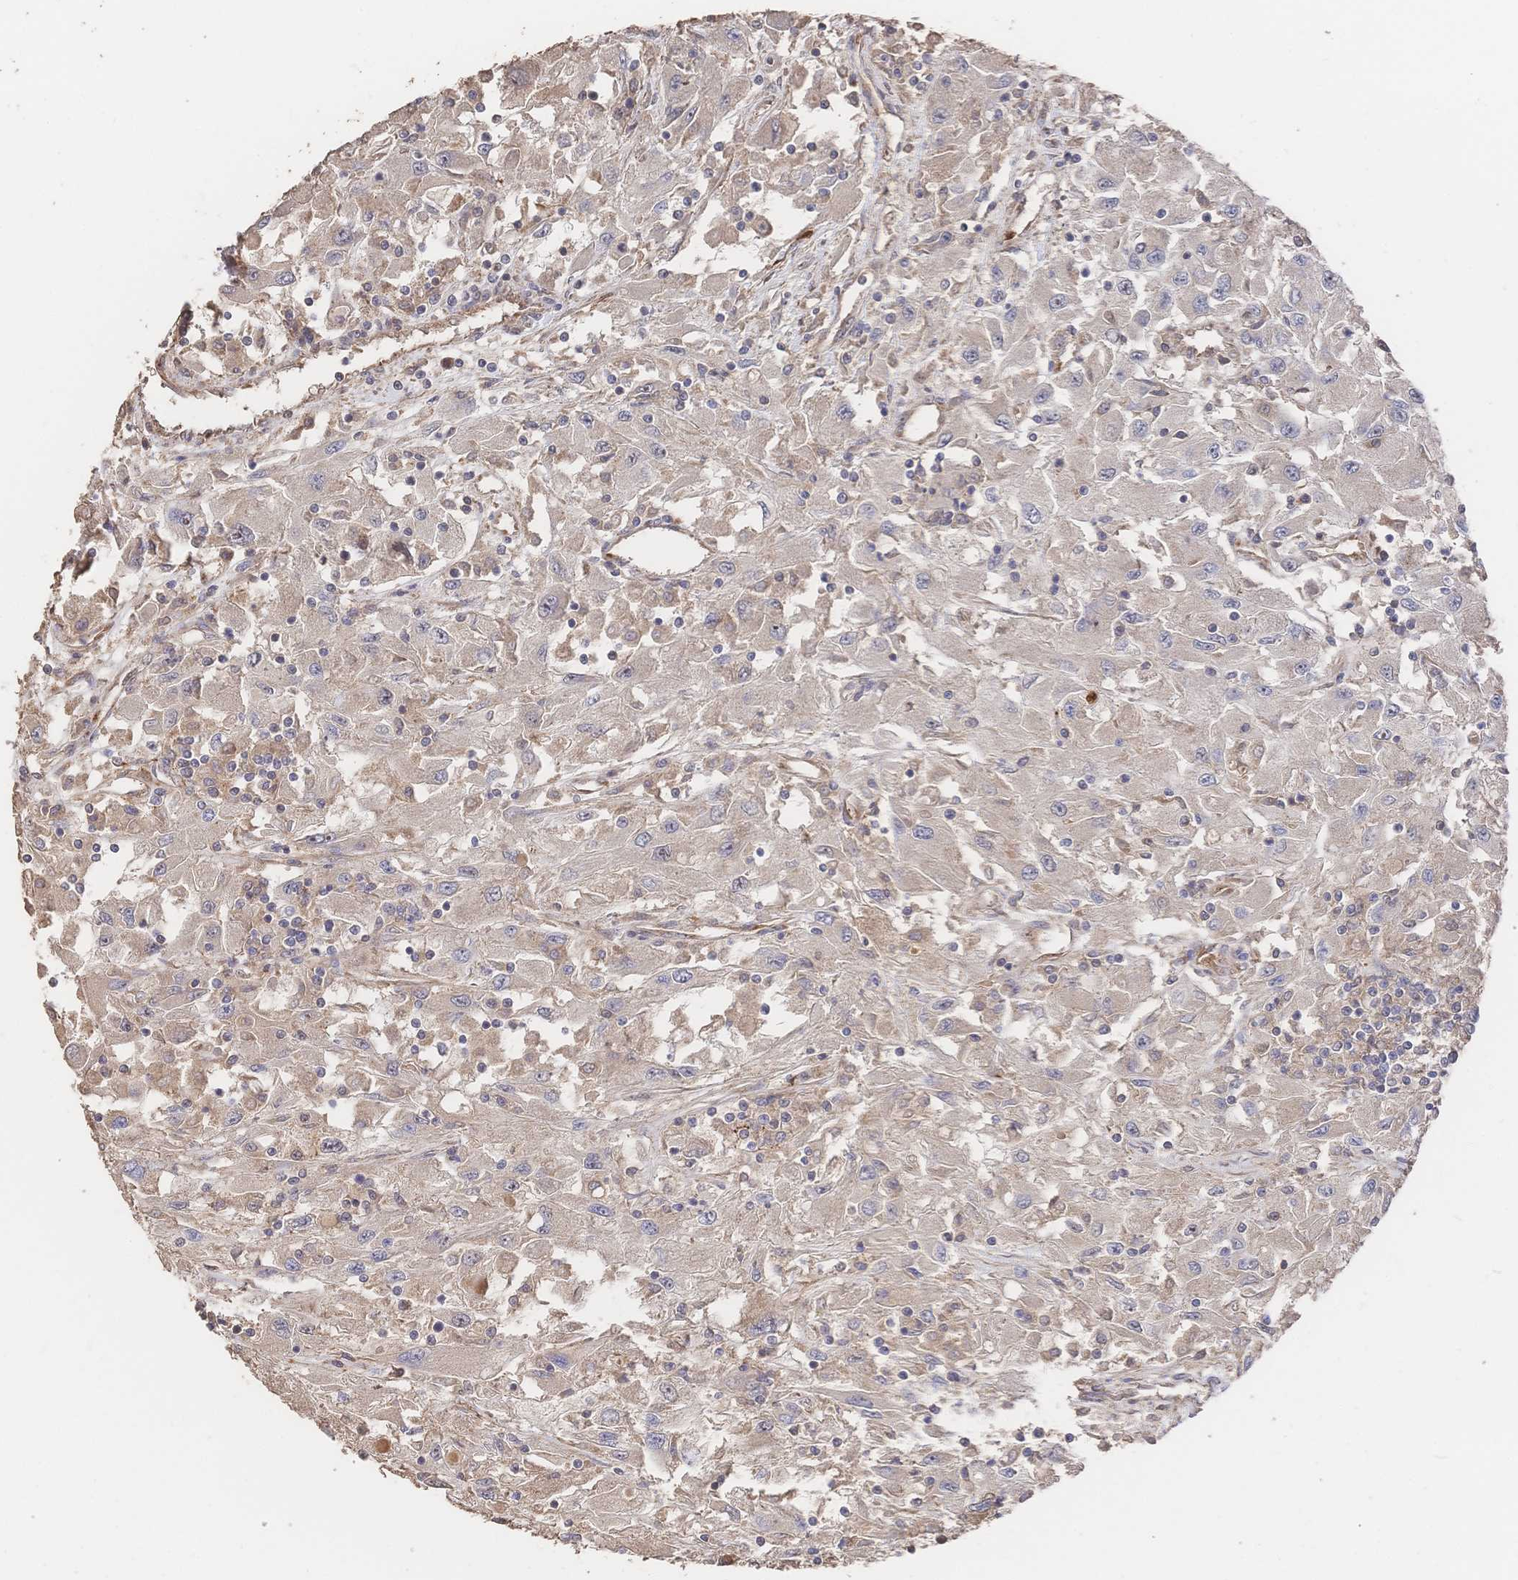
{"staining": {"intensity": "weak", "quantity": "25%-75%", "location": "cytoplasmic/membranous"}, "tissue": "renal cancer", "cell_type": "Tumor cells", "image_type": "cancer", "snomed": [{"axis": "morphology", "description": "Adenocarcinoma, NOS"}, {"axis": "topography", "description": "Kidney"}], "caption": "Immunohistochemical staining of renal cancer (adenocarcinoma) exhibits low levels of weak cytoplasmic/membranous protein staining in about 25%-75% of tumor cells. The staining was performed using DAB (3,3'-diaminobenzidine) to visualize the protein expression in brown, while the nuclei were stained in blue with hematoxylin (Magnification: 20x).", "gene": "DNAJA4", "patient": {"sex": "female", "age": 67}}